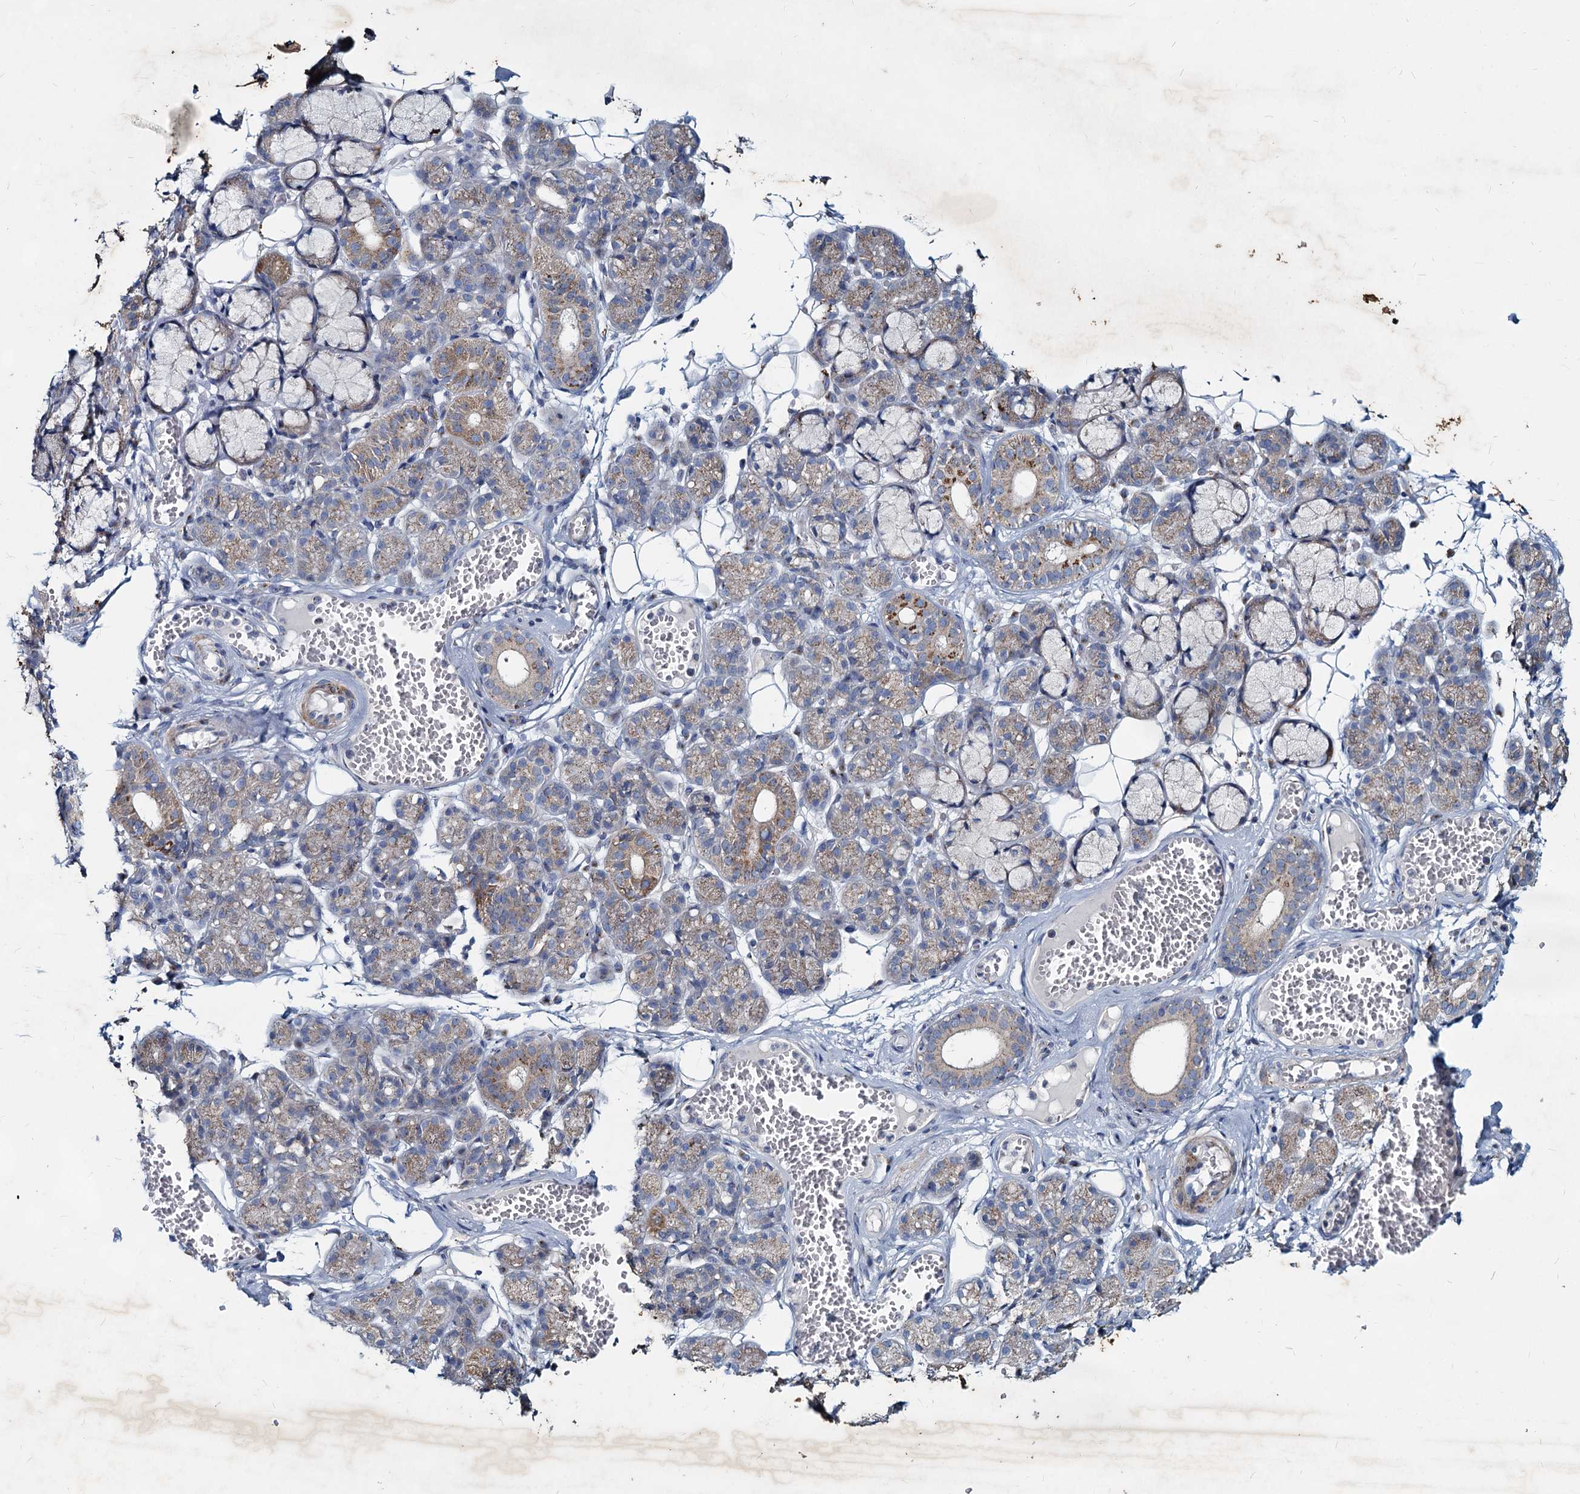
{"staining": {"intensity": "moderate", "quantity": "<25%", "location": "cytoplasmic/membranous"}, "tissue": "salivary gland", "cell_type": "Glandular cells", "image_type": "normal", "snomed": [{"axis": "morphology", "description": "Normal tissue, NOS"}, {"axis": "topography", "description": "Salivary gland"}], "caption": "Immunohistochemical staining of benign human salivary gland reveals low levels of moderate cytoplasmic/membranous expression in approximately <25% of glandular cells.", "gene": "AGBL4", "patient": {"sex": "male", "age": 63}}